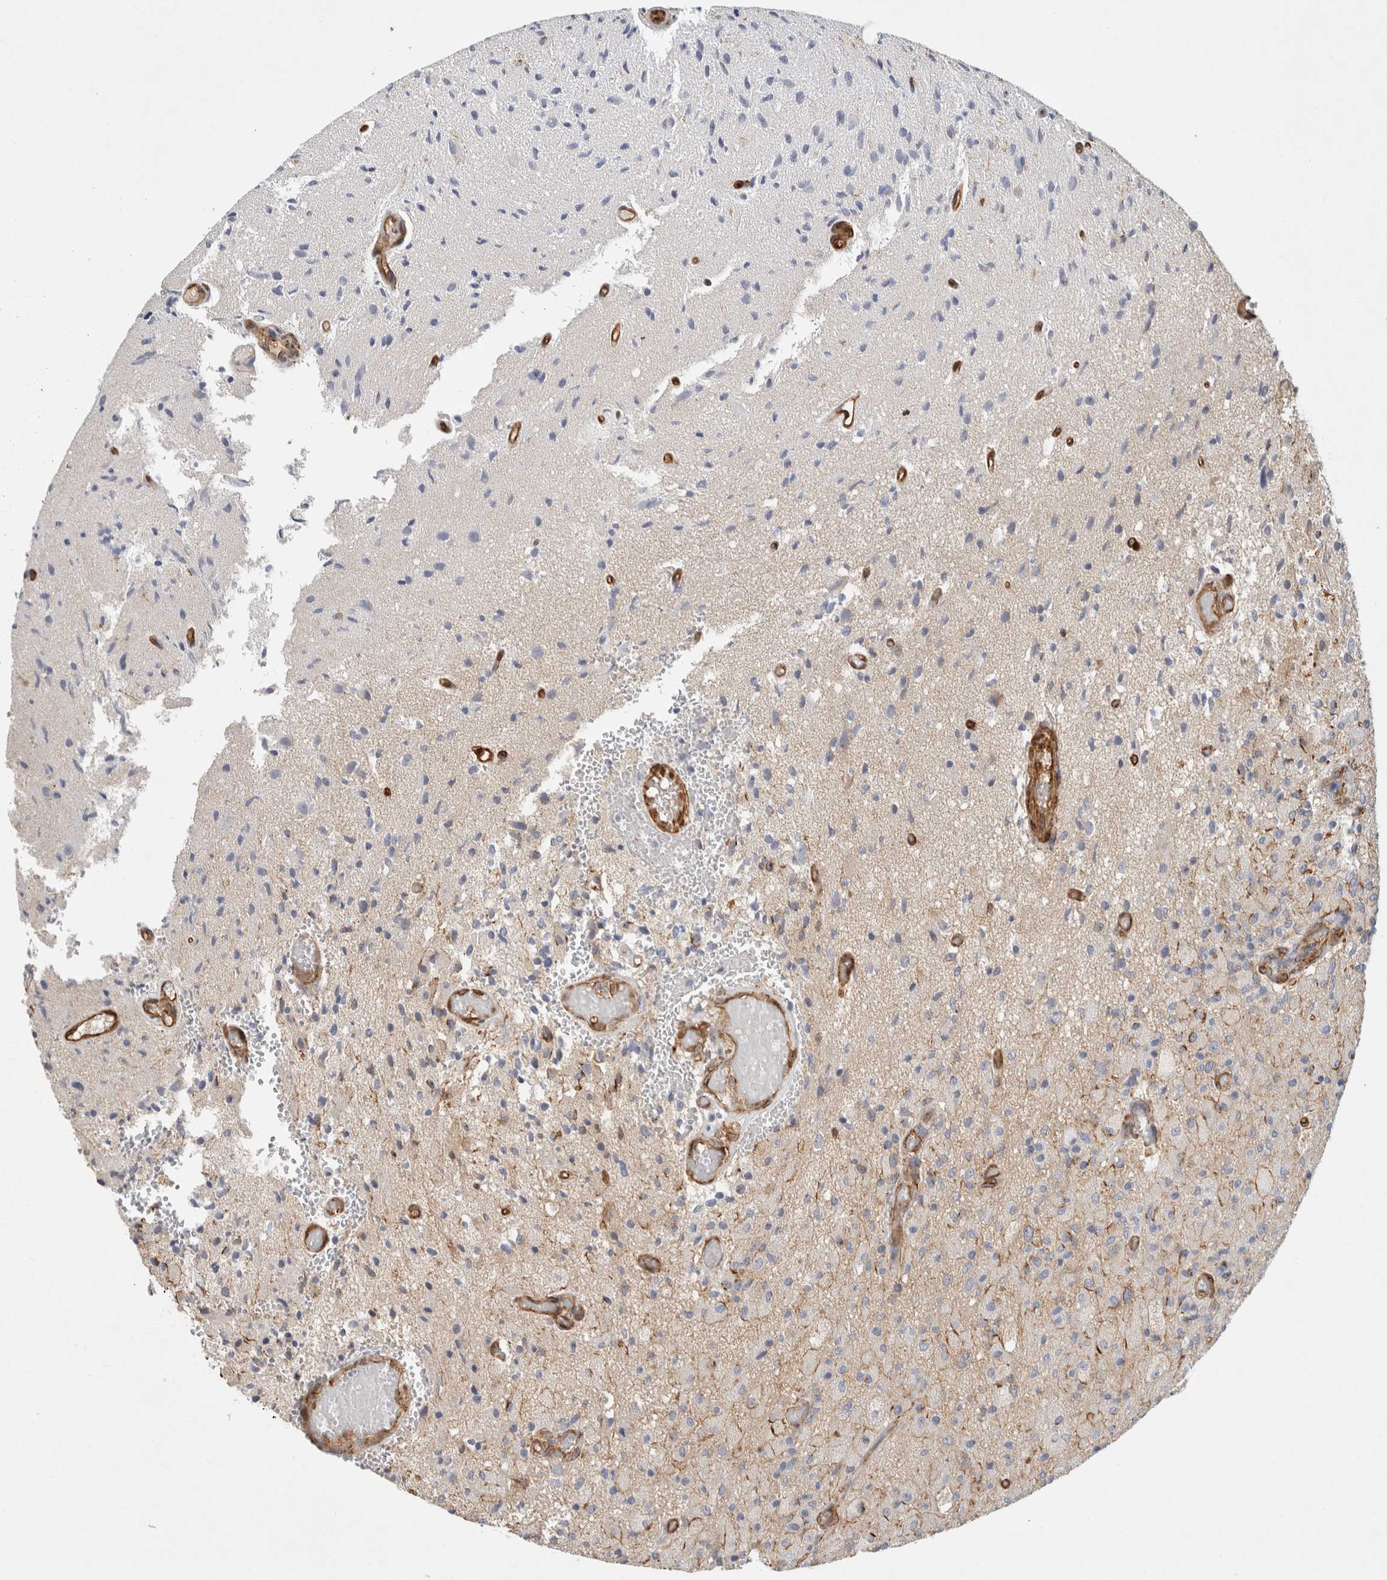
{"staining": {"intensity": "negative", "quantity": "none", "location": "none"}, "tissue": "glioma", "cell_type": "Tumor cells", "image_type": "cancer", "snomed": [{"axis": "morphology", "description": "Normal tissue, NOS"}, {"axis": "morphology", "description": "Glioma, malignant, High grade"}, {"axis": "topography", "description": "Cerebral cortex"}], "caption": "The image displays no staining of tumor cells in high-grade glioma (malignant).", "gene": "JMJD4", "patient": {"sex": "male", "age": 77}}